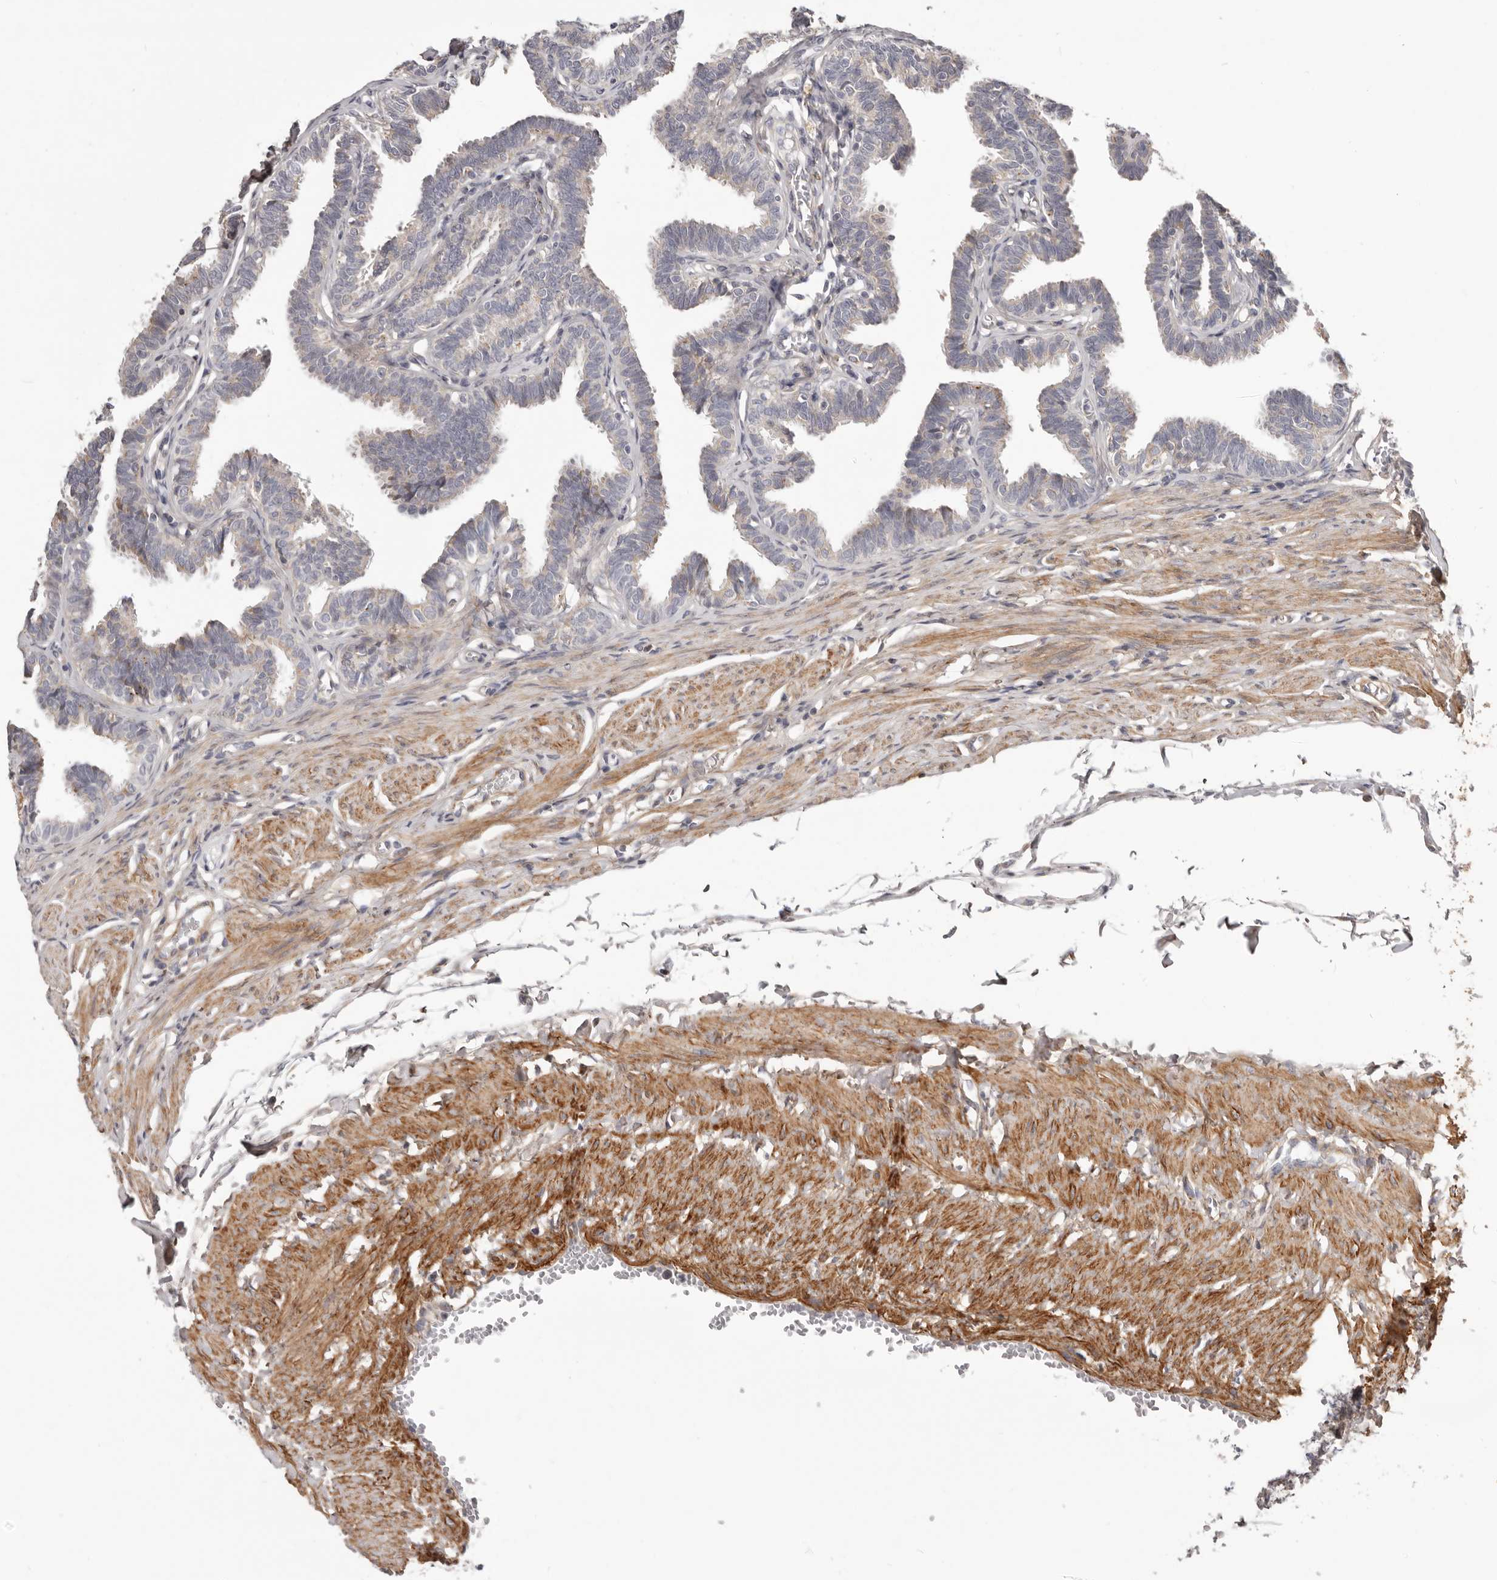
{"staining": {"intensity": "weak", "quantity": "<25%", "location": "cytoplasmic/membranous"}, "tissue": "fallopian tube", "cell_type": "Glandular cells", "image_type": "normal", "snomed": [{"axis": "morphology", "description": "Normal tissue, NOS"}, {"axis": "topography", "description": "Fallopian tube"}, {"axis": "topography", "description": "Ovary"}], "caption": "Immunohistochemical staining of unremarkable fallopian tube exhibits no significant positivity in glandular cells.", "gene": "MRPS10", "patient": {"sex": "female", "age": 23}}